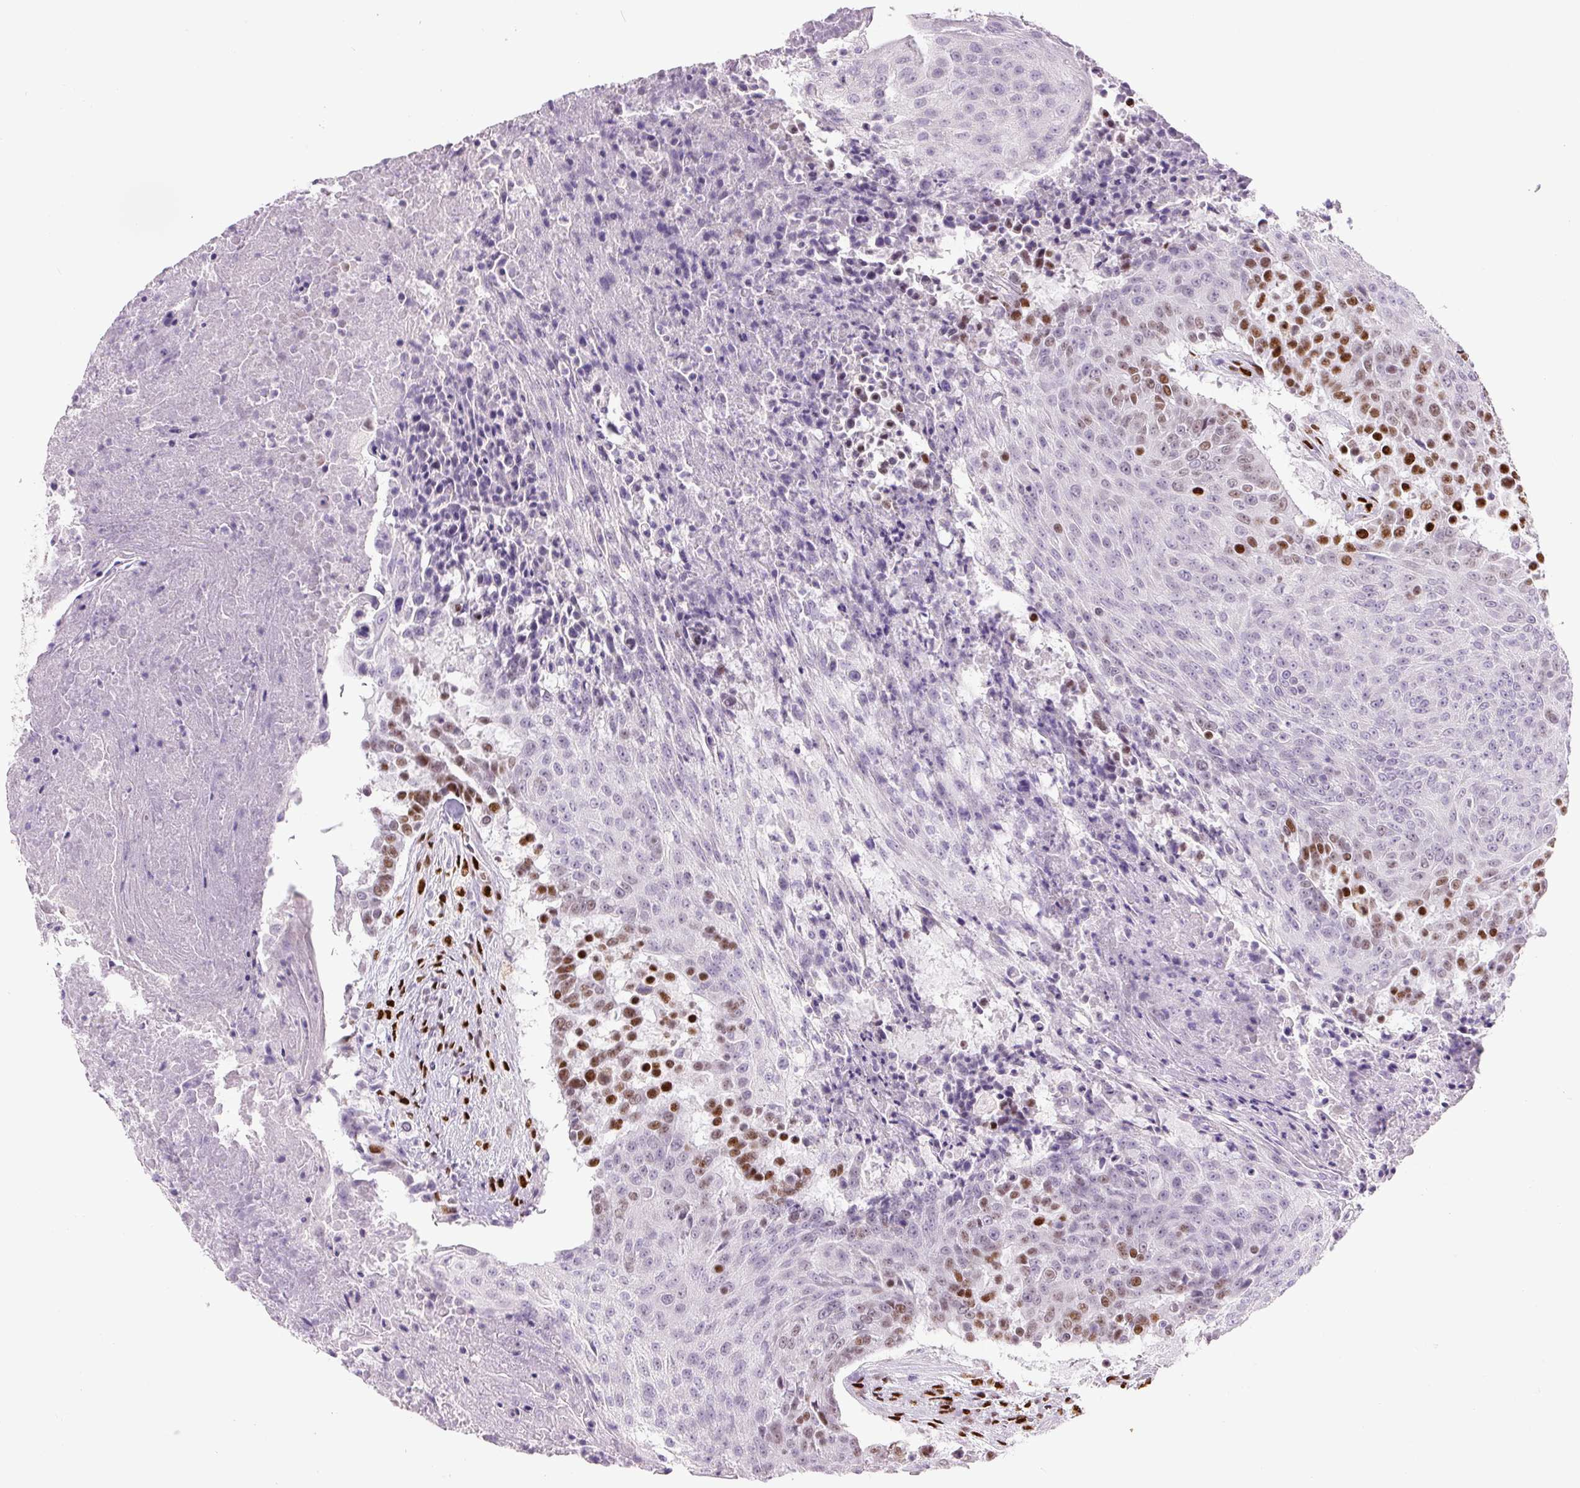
{"staining": {"intensity": "moderate", "quantity": "<25%", "location": "nuclear"}, "tissue": "urothelial cancer", "cell_type": "Tumor cells", "image_type": "cancer", "snomed": [{"axis": "morphology", "description": "Urothelial carcinoma, High grade"}, {"axis": "topography", "description": "Urinary bladder"}], "caption": "Immunohistochemistry of human urothelial cancer exhibits low levels of moderate nuclear expression in about <25% of tumor cells.", "gene": "ZEB1", "patient": {"sex": "female", "age": 63}}